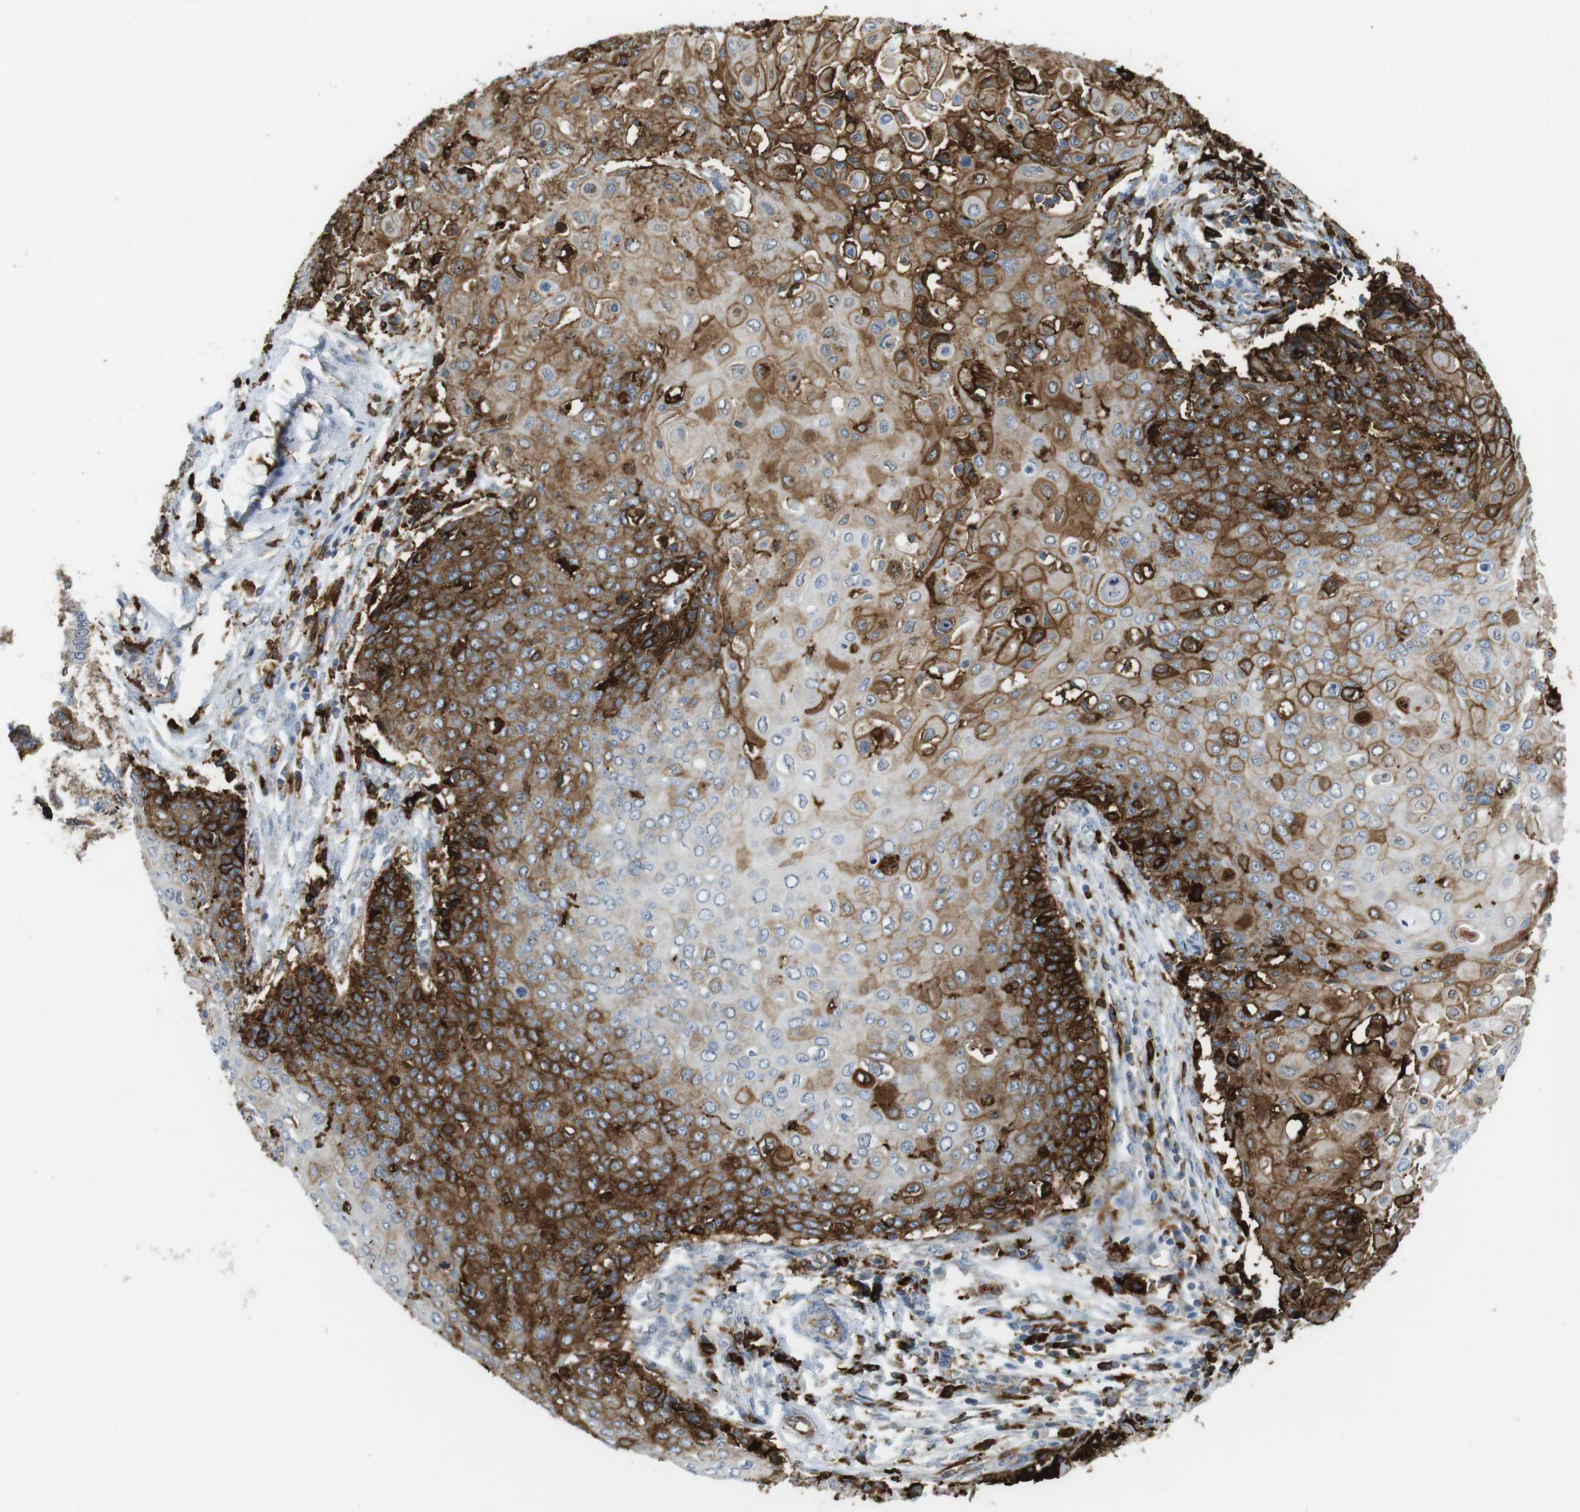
{"staining": {"intensity": "strong", "quantity": ">75%", "location": "cytoplasmic/membranous"}, "tissue": "cervical cancer", "cell_type": "Tumor cells", "image_type": "cancer", "snomed": [{"axis": "morphology", "description": "Squamous cell carcinoma, NOS"}, {"axis": "topography", "description": "Cervix"}], "caption": "The photomicrograph reveals staining of cervical squamous cell carcinoma, revealing strong cytoplasmic/membranous protein expression (brown color) within tumor cells. Nuclei are stained in blue.", "gene": "HLA-DRA", "patient": {"sex": "female", "age": 39}}